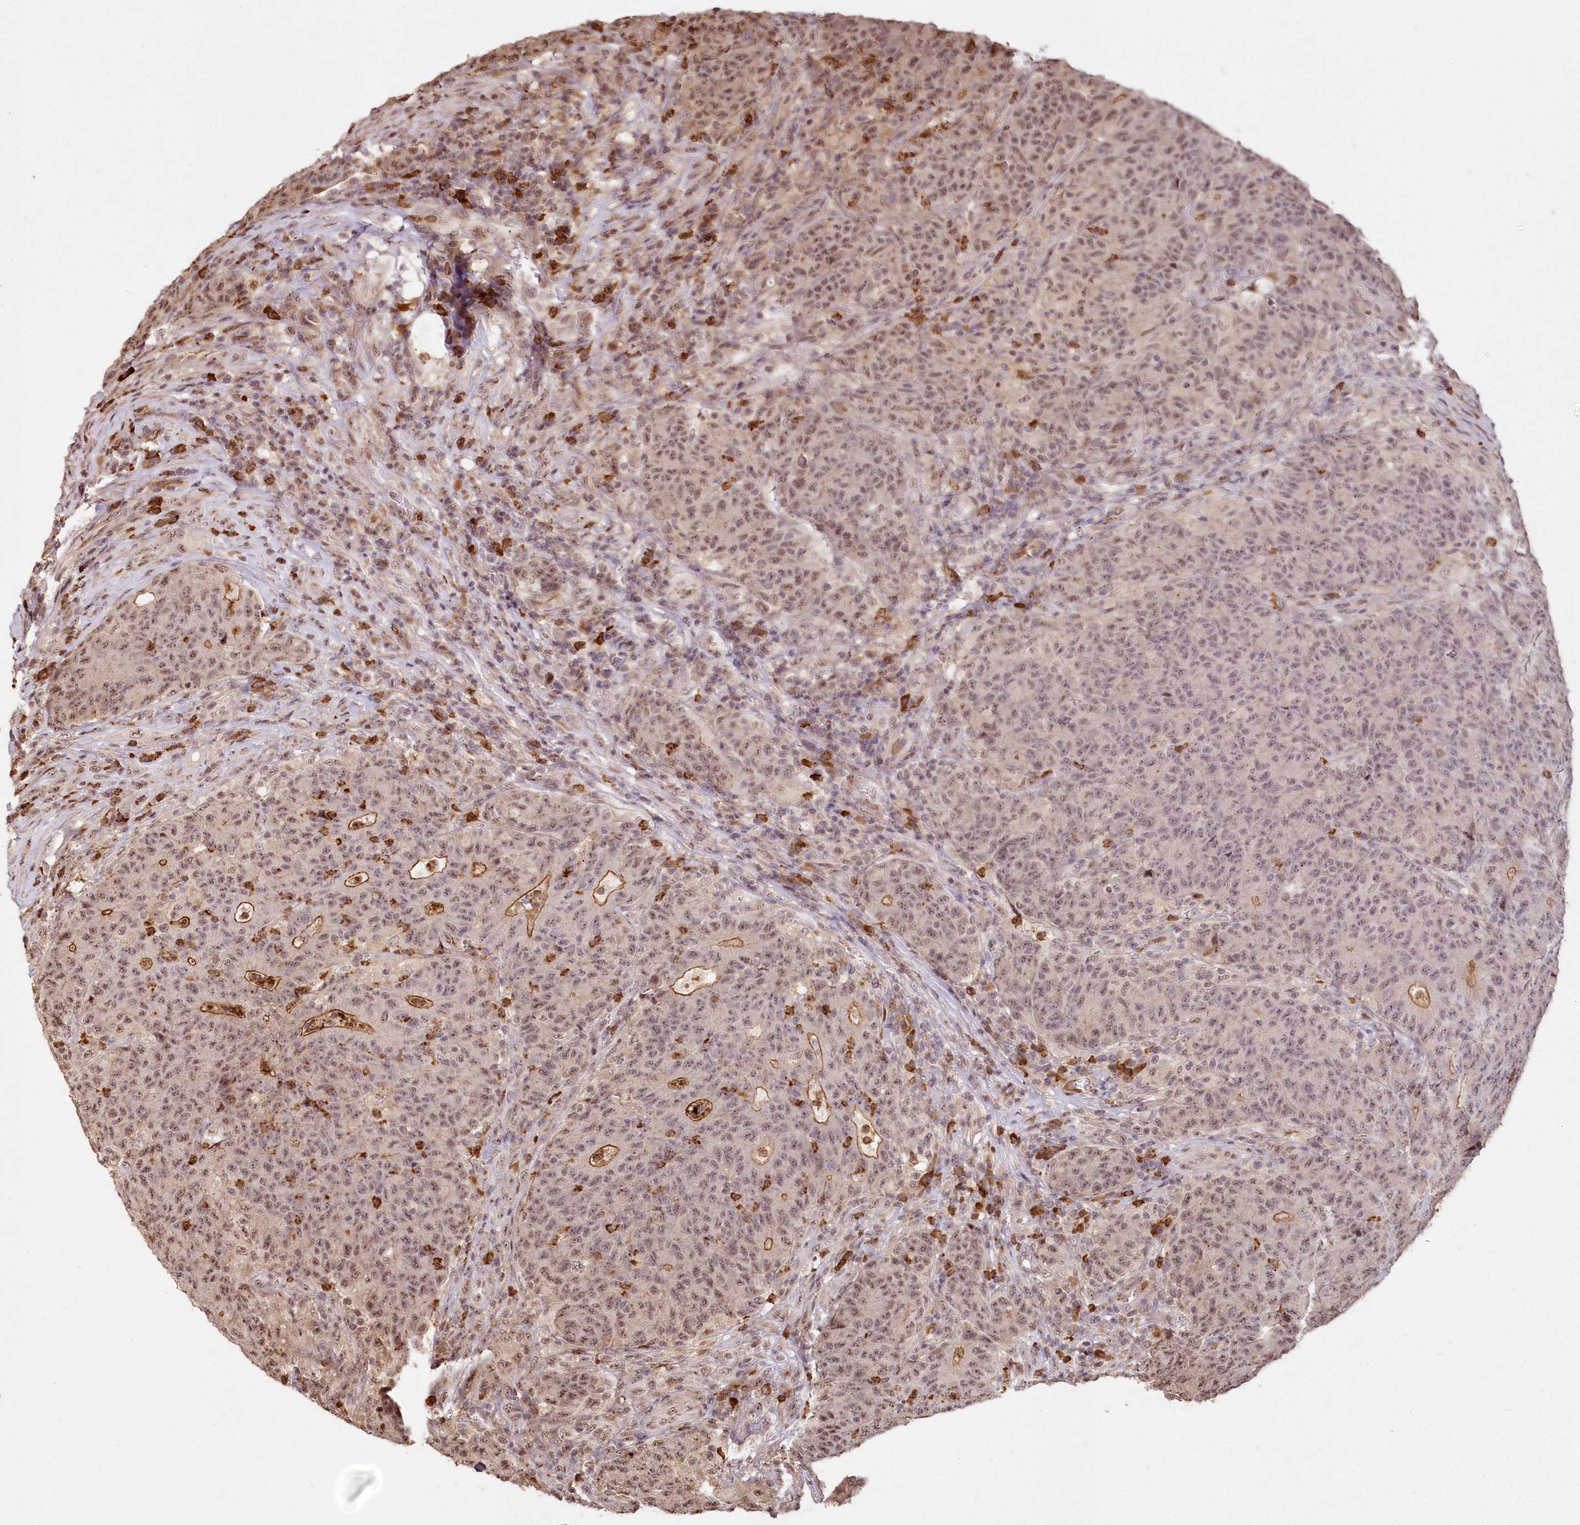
{"staining": {"intensity": "weak", "quantity": ">75%", "location": "cytoplasmic/membranous,nuclear"}, "tissue": "colorectal cancer", "cell_type": "Tumor cells", "image_type": "cancer", "snomed": [{"axis": "morphology", "description": "Adenocarcinoma, NOS"}, {"axis": "topography", "description": "Colon"}], "caption": "Approximately >75% of tumor cells in colorectal cancer (adenocarcinoma) show weak cytoplasmic/membranous and nuclear protein staining as visualized by brown immunohistochemical staining.", "gene": "PYROXD1", "patient": {"sex": "female", "age": 75}}